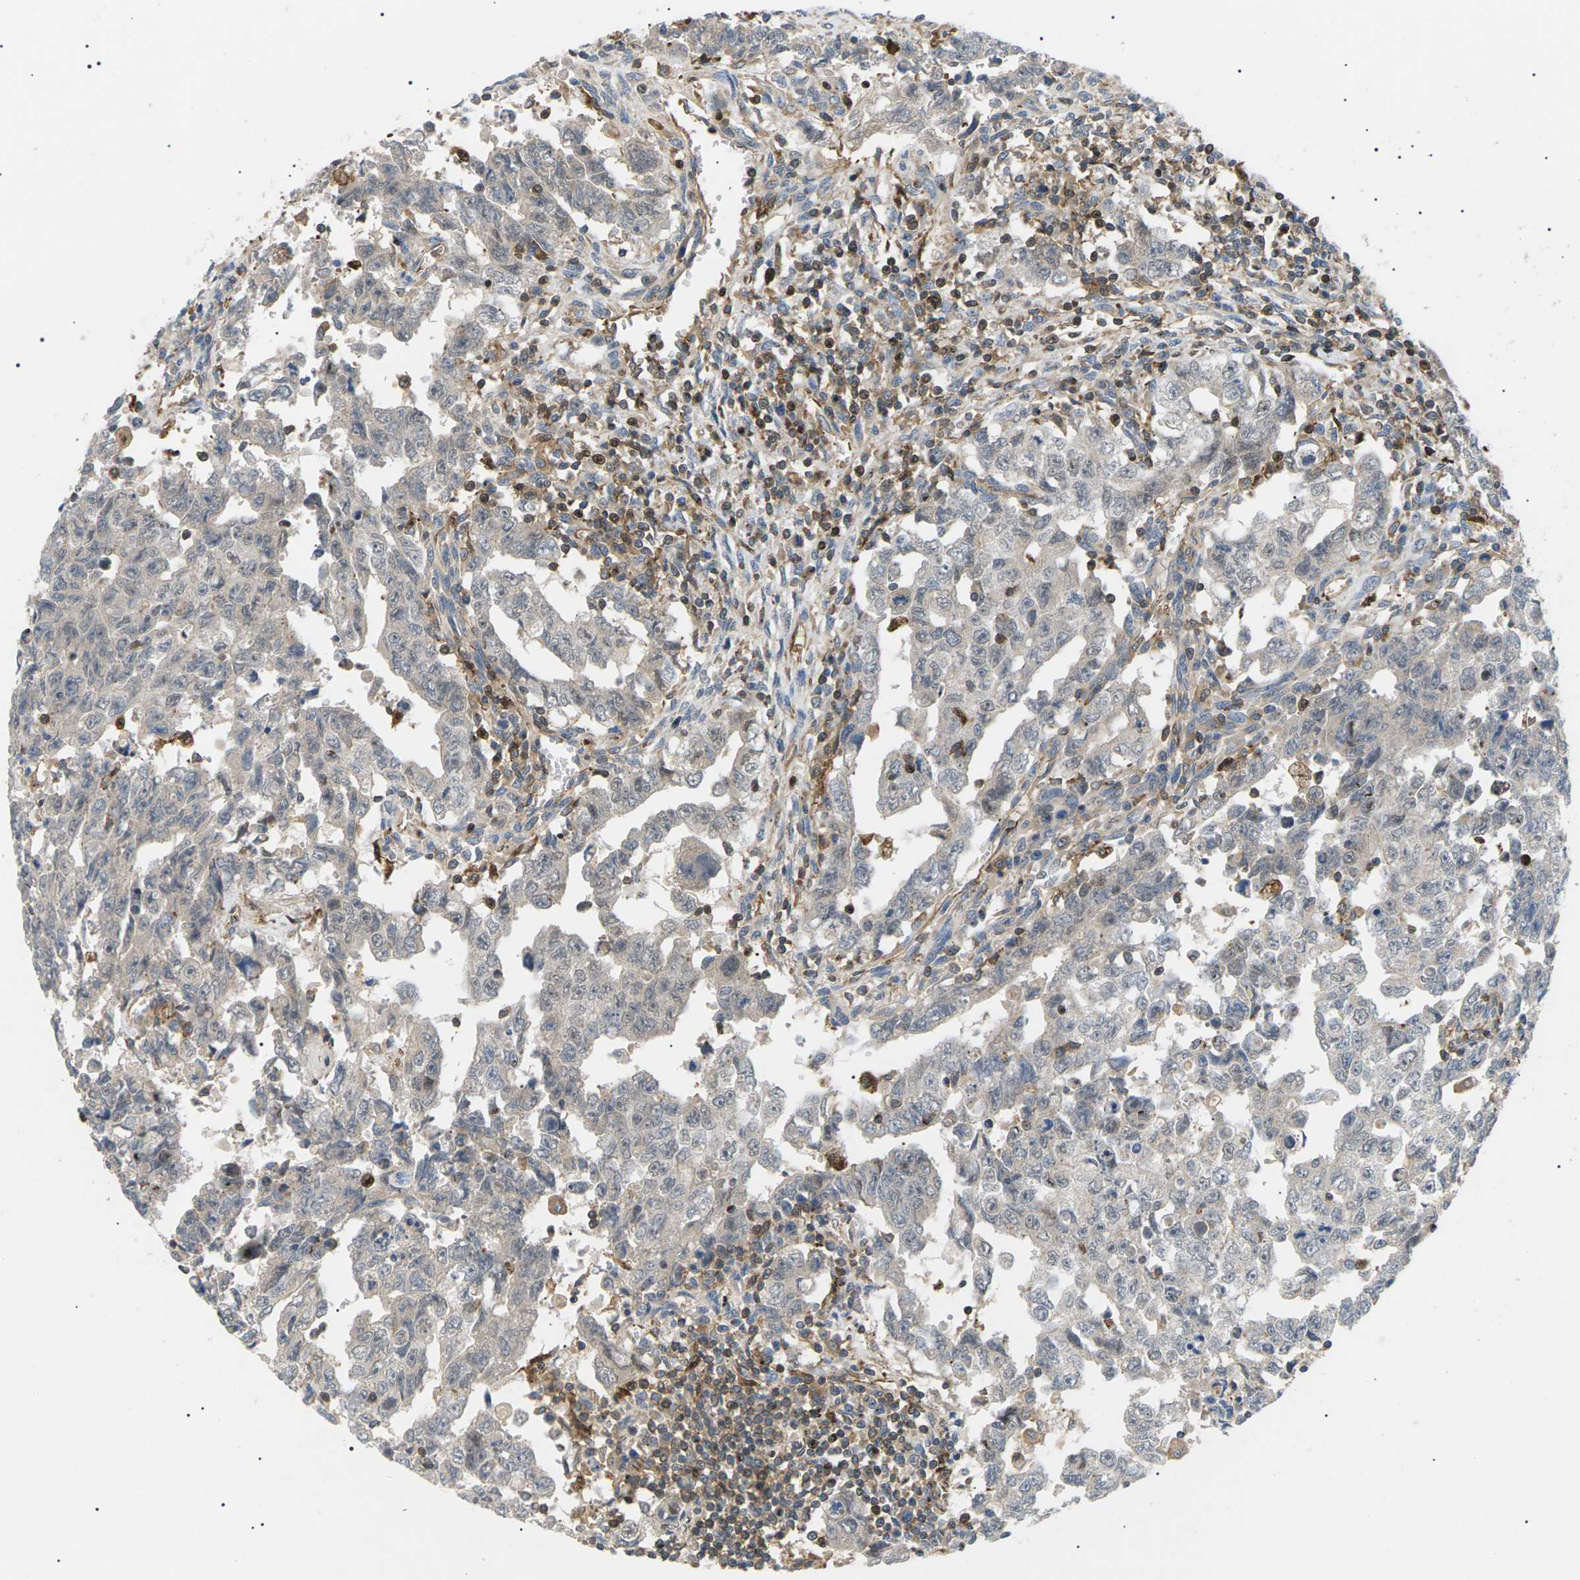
{"staining": {"intensity": "negative", "quantity": "none", "location": "none"}, "tissue": "testis cancer", "cell_type": "Tumor cells", "image_type": "cancer", "snomed": [{"axis": "morphology", "description": "Carcinoma, Embryonal, NOS"}, {"axis": "topography", "description": "Testis"}], "caption": "There is no significant expression in tumor cells of testis embryonal carcinoma.", "gene": "TMTC4", "patient": {"sex": "male", "age": 28}}